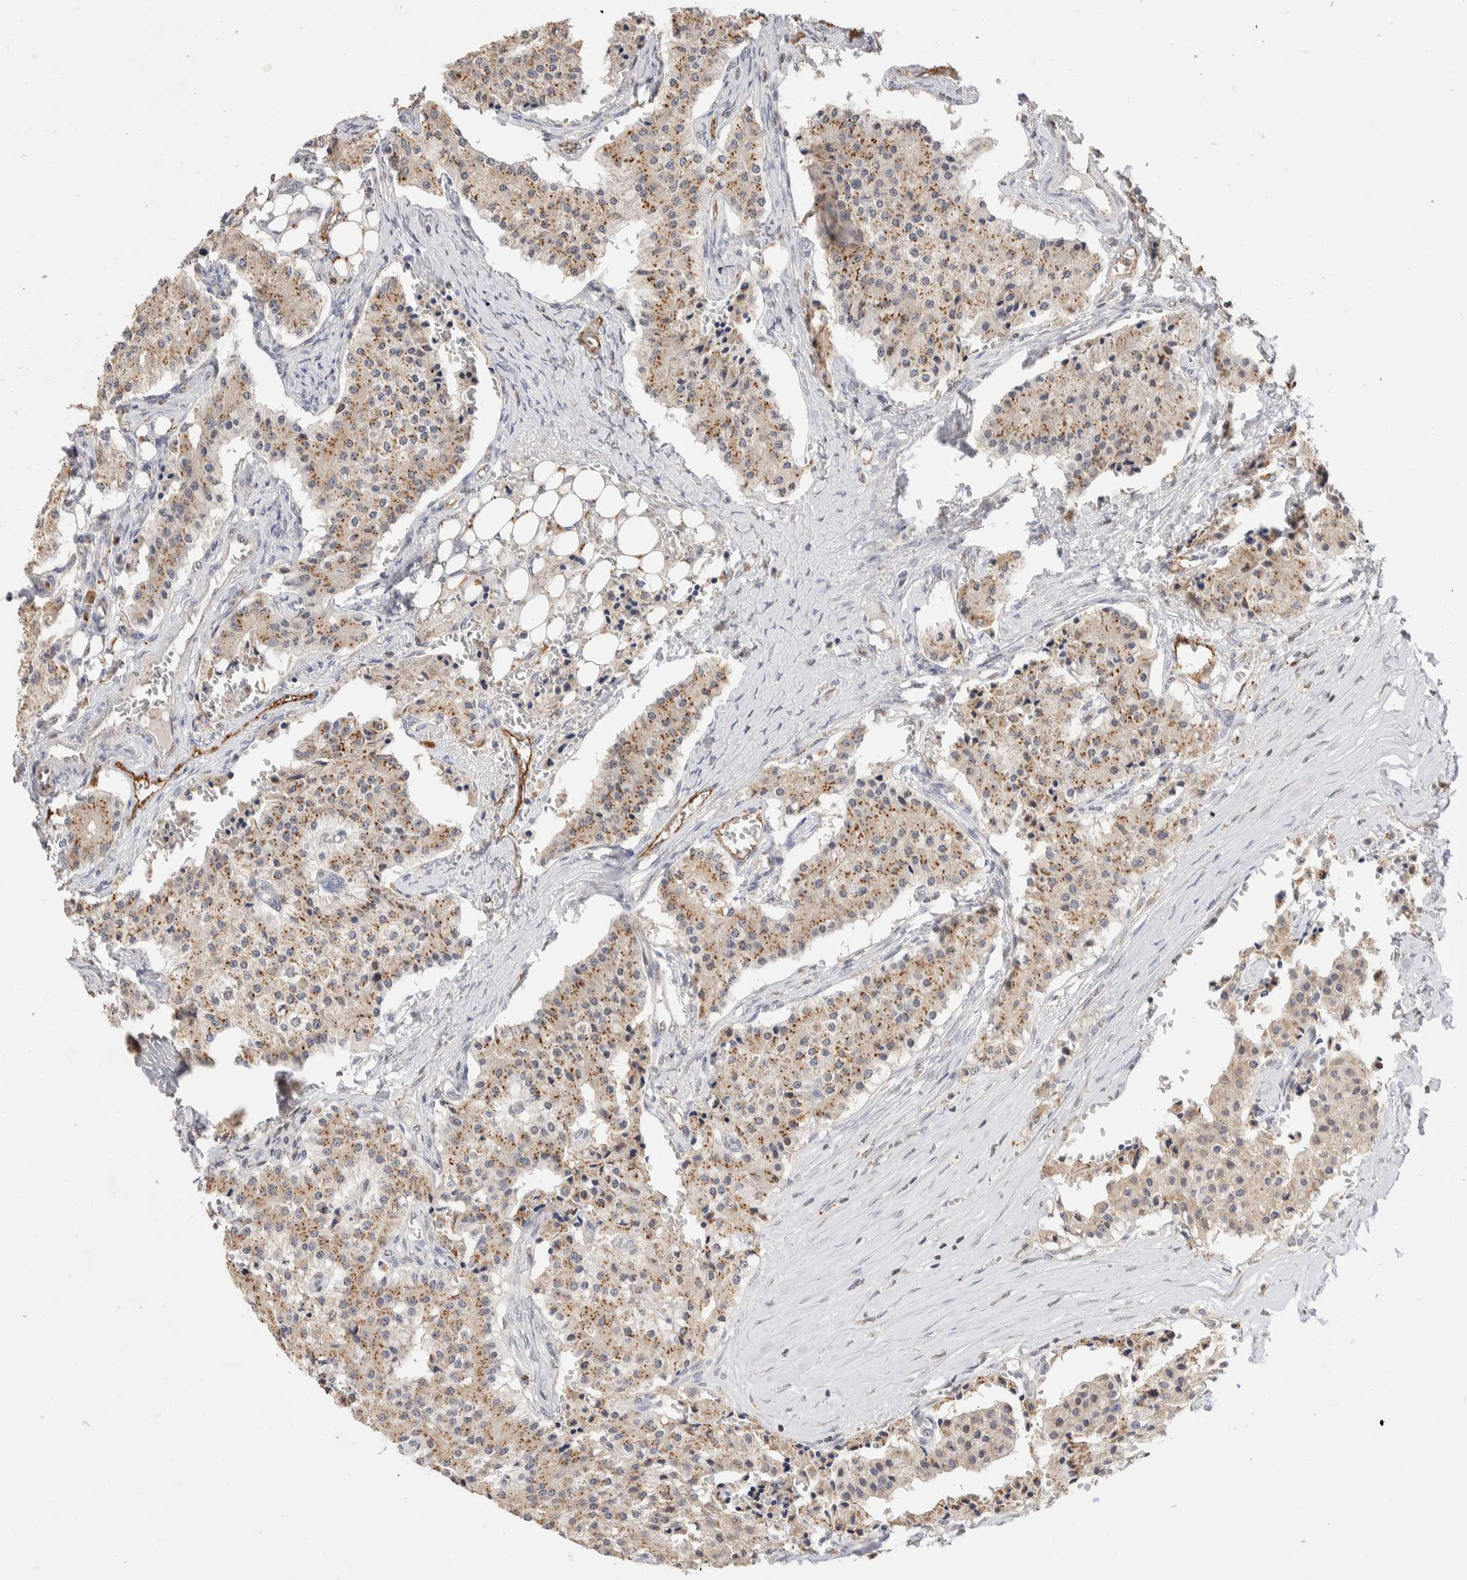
{"staining": {"intensity": "moderate", "quantity": ">75%", "location": "cytoplasmic/membranous"}, "tissue": "carcinoid", "cell_type": "Tumor cells", "image_type": "cancer", "snomed": [{"axis": "morphology", "description": "Carcinoid, malignant, NOS"}, {"axis": "topography", "description": "Colon"}], "caption": "Immunohistochemistry (DAB) staining of carcinoid reveals moderate cytoplasmic/membranous protein expression in approximately >75% of tumor cells.", "gene": "NSMAF", "patient": {"sex": "female", "age": 52}}